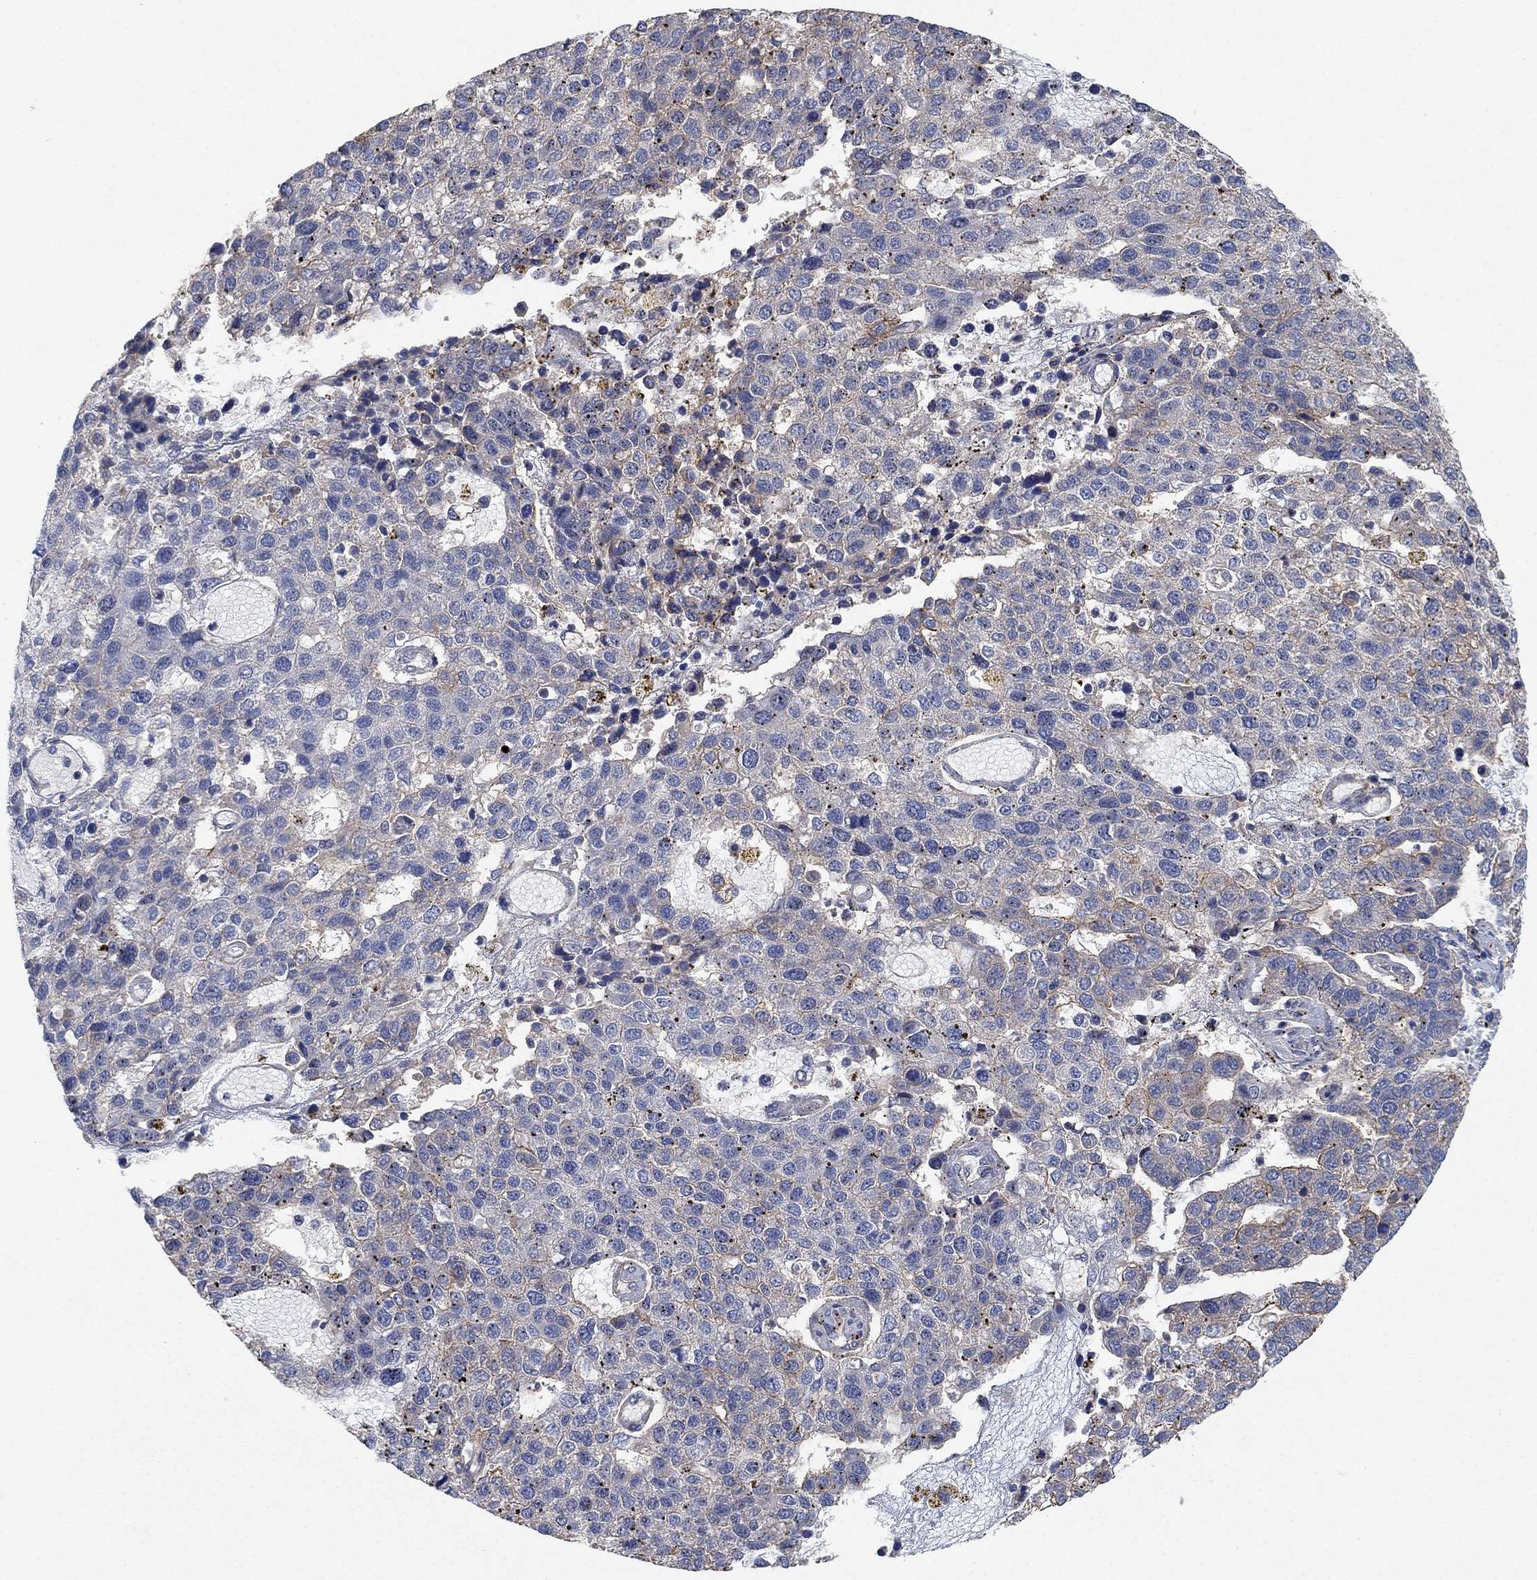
{"staining": {"intensity": "negative", "quantity": "none", "location": "none"}, "tissue": "pancreatic cancer", "cell_type": "Tumor cells", "image_type": "cancer", "snomed": [{"axis": "morphology", "description": "Adenocarcinoma, NOS"}, {"axis": "topography", "description": "Pancreas"}], "caption": "Immunohistochemistry micrograph of human adenocarcinoma (pancreatic) stained for a protein (brown), which reveals no positivity in tumor cells. Brightfield microscopy of immunohistochemistry stained with DAB (brown) and hematoxylin (blue), captured at high magnification.", "gene": "MCUR1", "patient": {"sex": "female", "age": 61}}